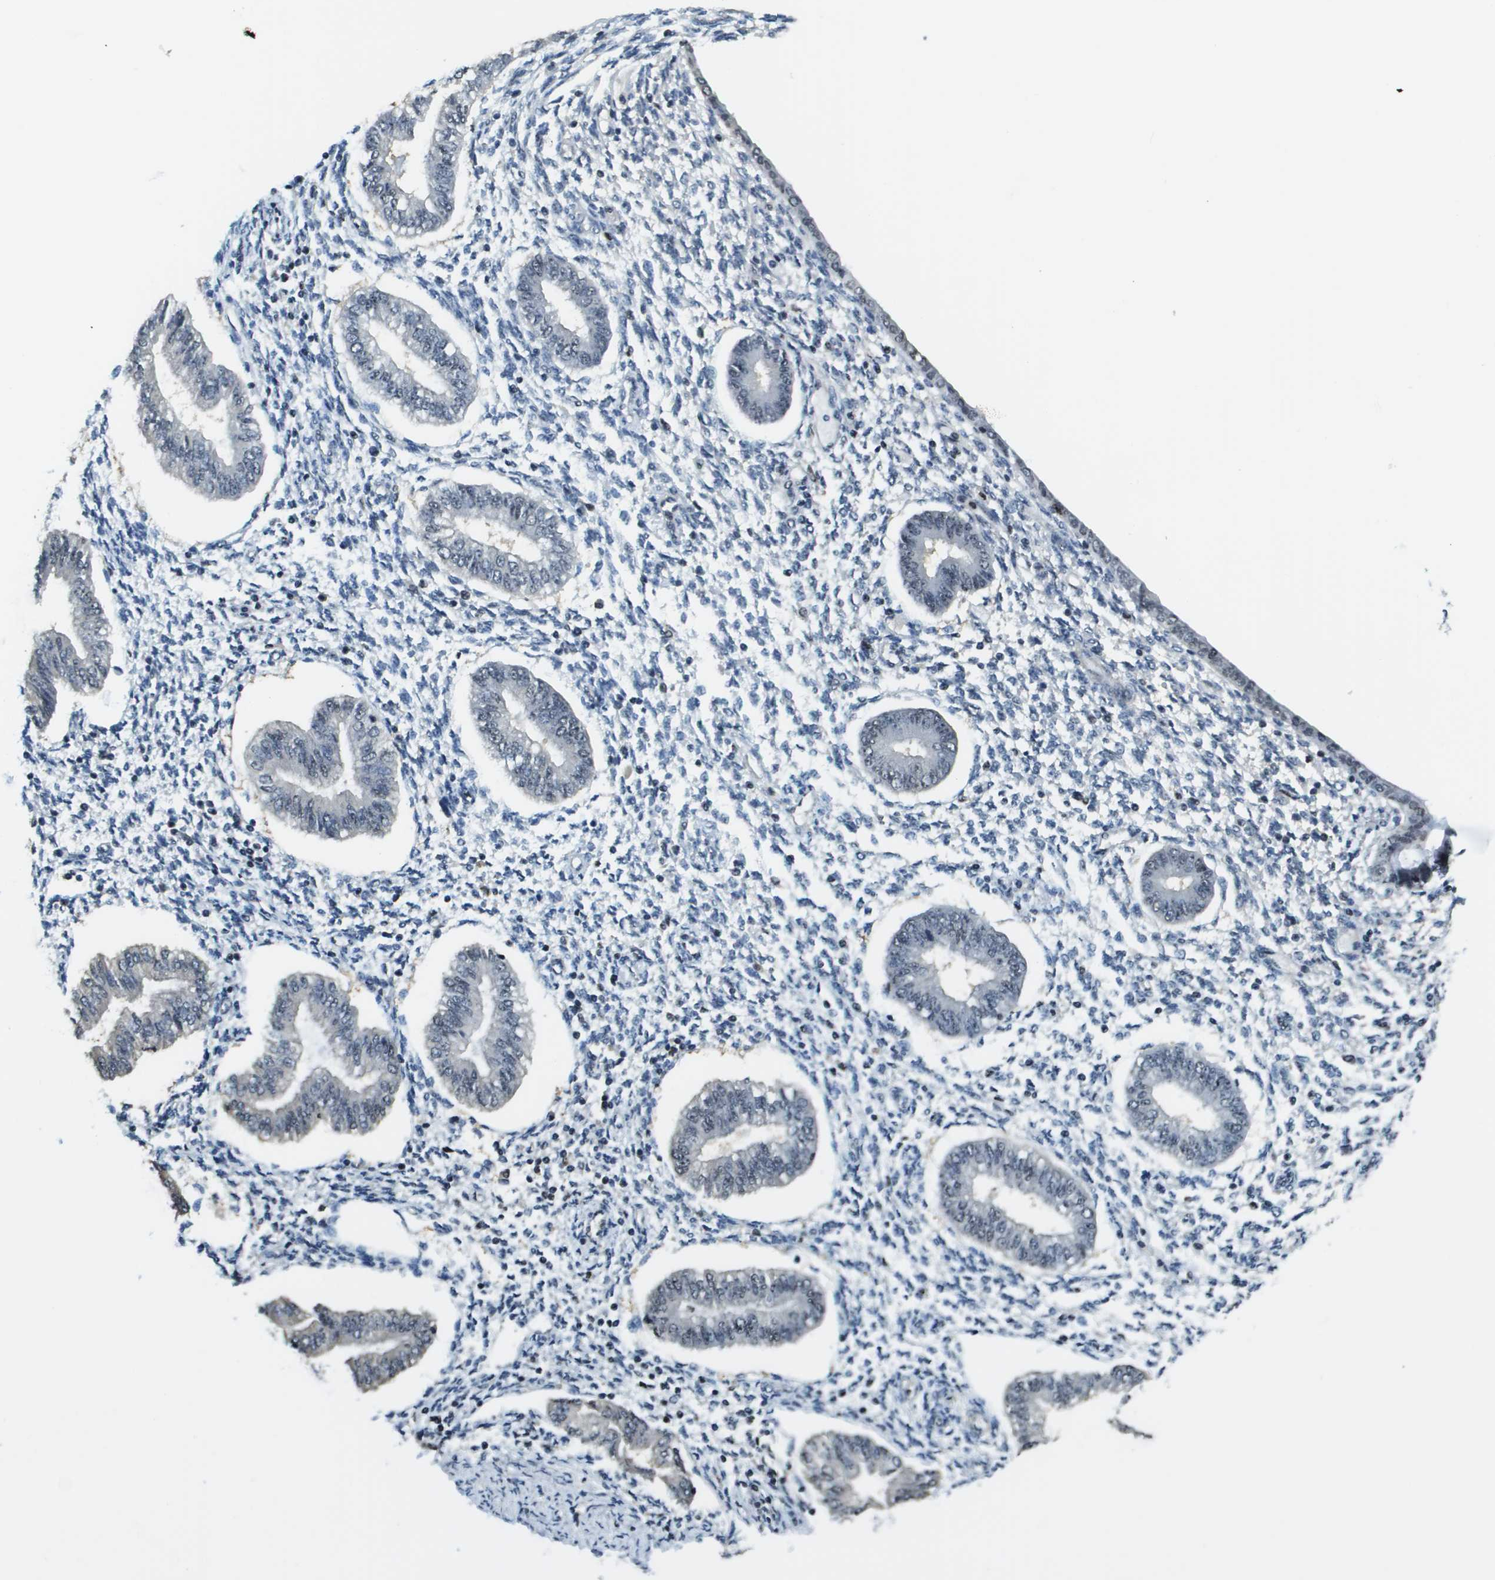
{"staining": {"intensity": "negative", "quantity": "none", "location": "none"}, "tissue": "endometrium", "cell_type": "Cells in endometrial stroma", "image_type": "normal", "snomed": [{"axis": "morphology", "description": "Normal tissue, NOS"}, {"axis": "topography", "description": "Endometrium"}], "caption": "This is a micrograph of immunohistochemistry (IHC) staining of unremarkable endometrium, which shows no positivity in cells in endometrial stroma. (DAB immunohistochemistry (IHC) with hematoxylin counter stain).", "gene": "SP100", "patient": {"sex": "female", "age": 50}}